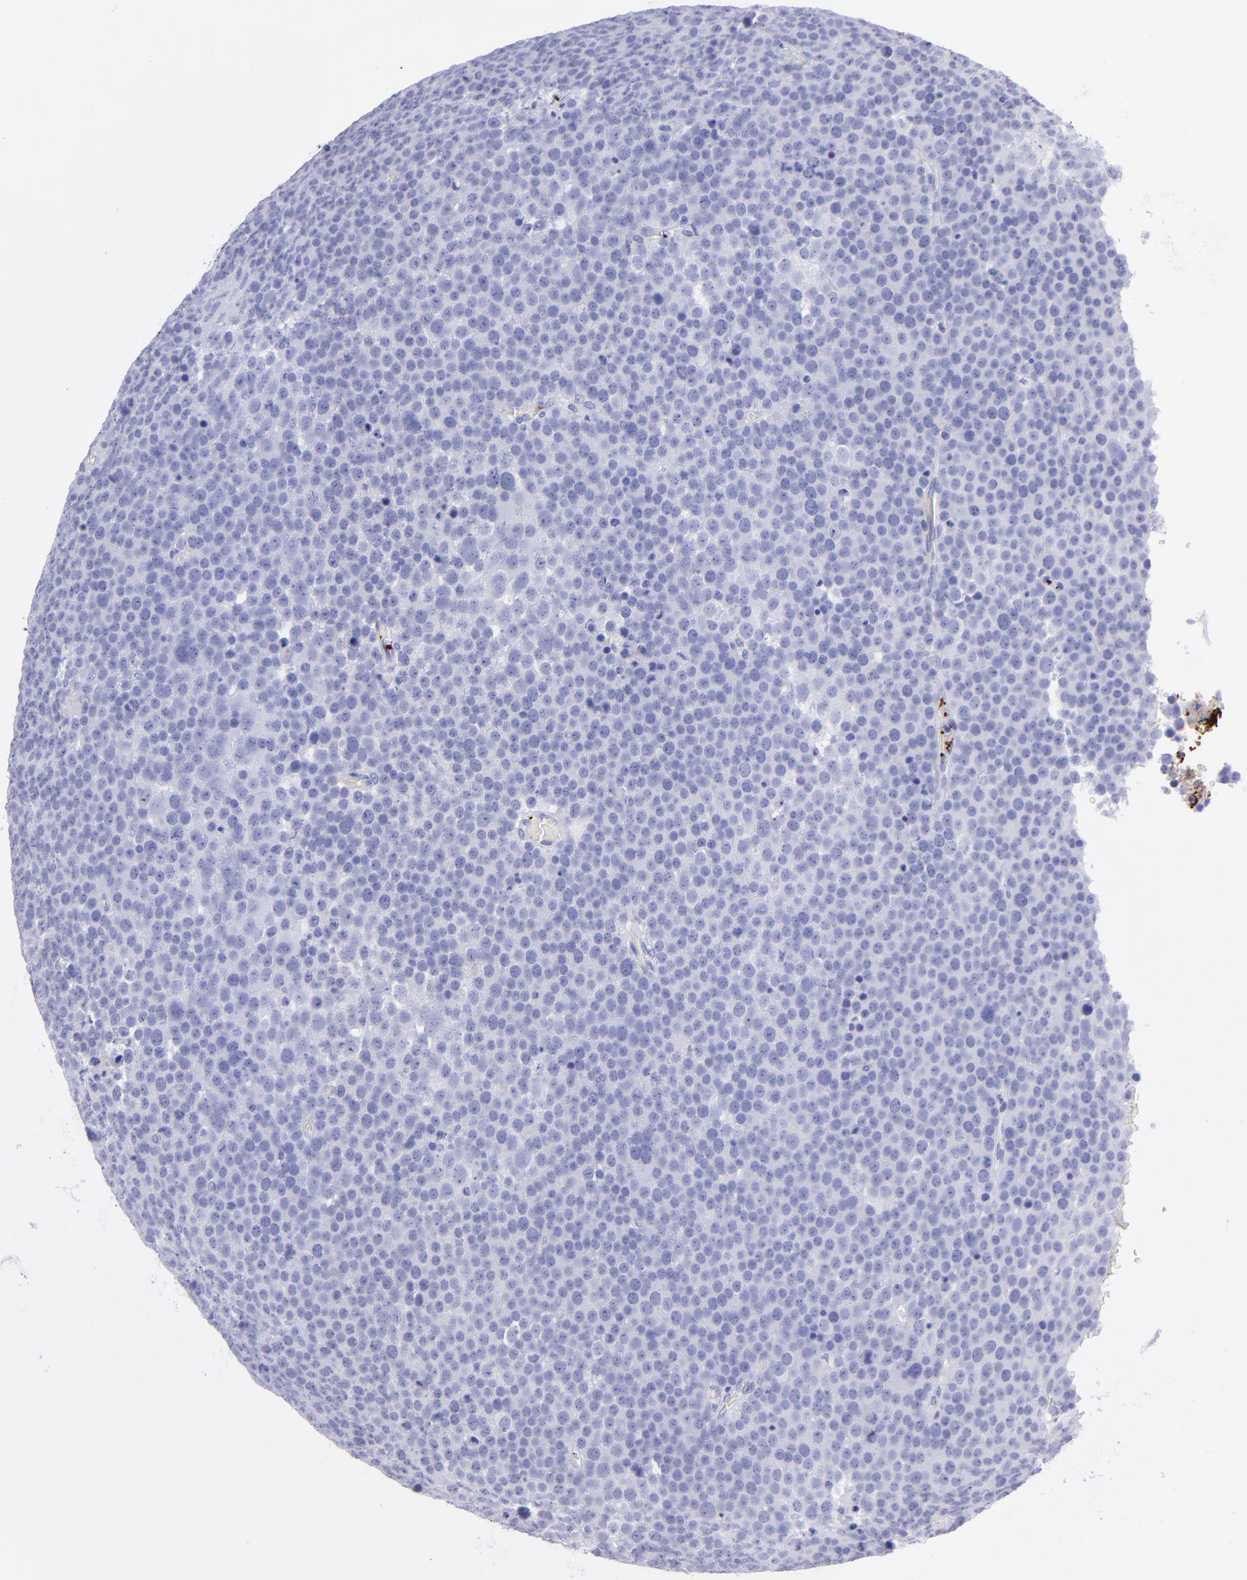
{"staining": {"intensity": "negative", "quantity": "none", "location": "none"}, "tissue": "testis cancer", "cell_type": "Tumor cells", "image_type": "cancer", "snomed": [{"axis": "morphology", "description": "Seminoma, NOS"}, {"axis": "topography", "description": "Testis"}], "caption": "Human testis cancer stained for a protein using immunohistochemistry shows no expression in tumor cells.", "gene": "EFCAB13", "patient": {"sex": "male", "age": 71}}